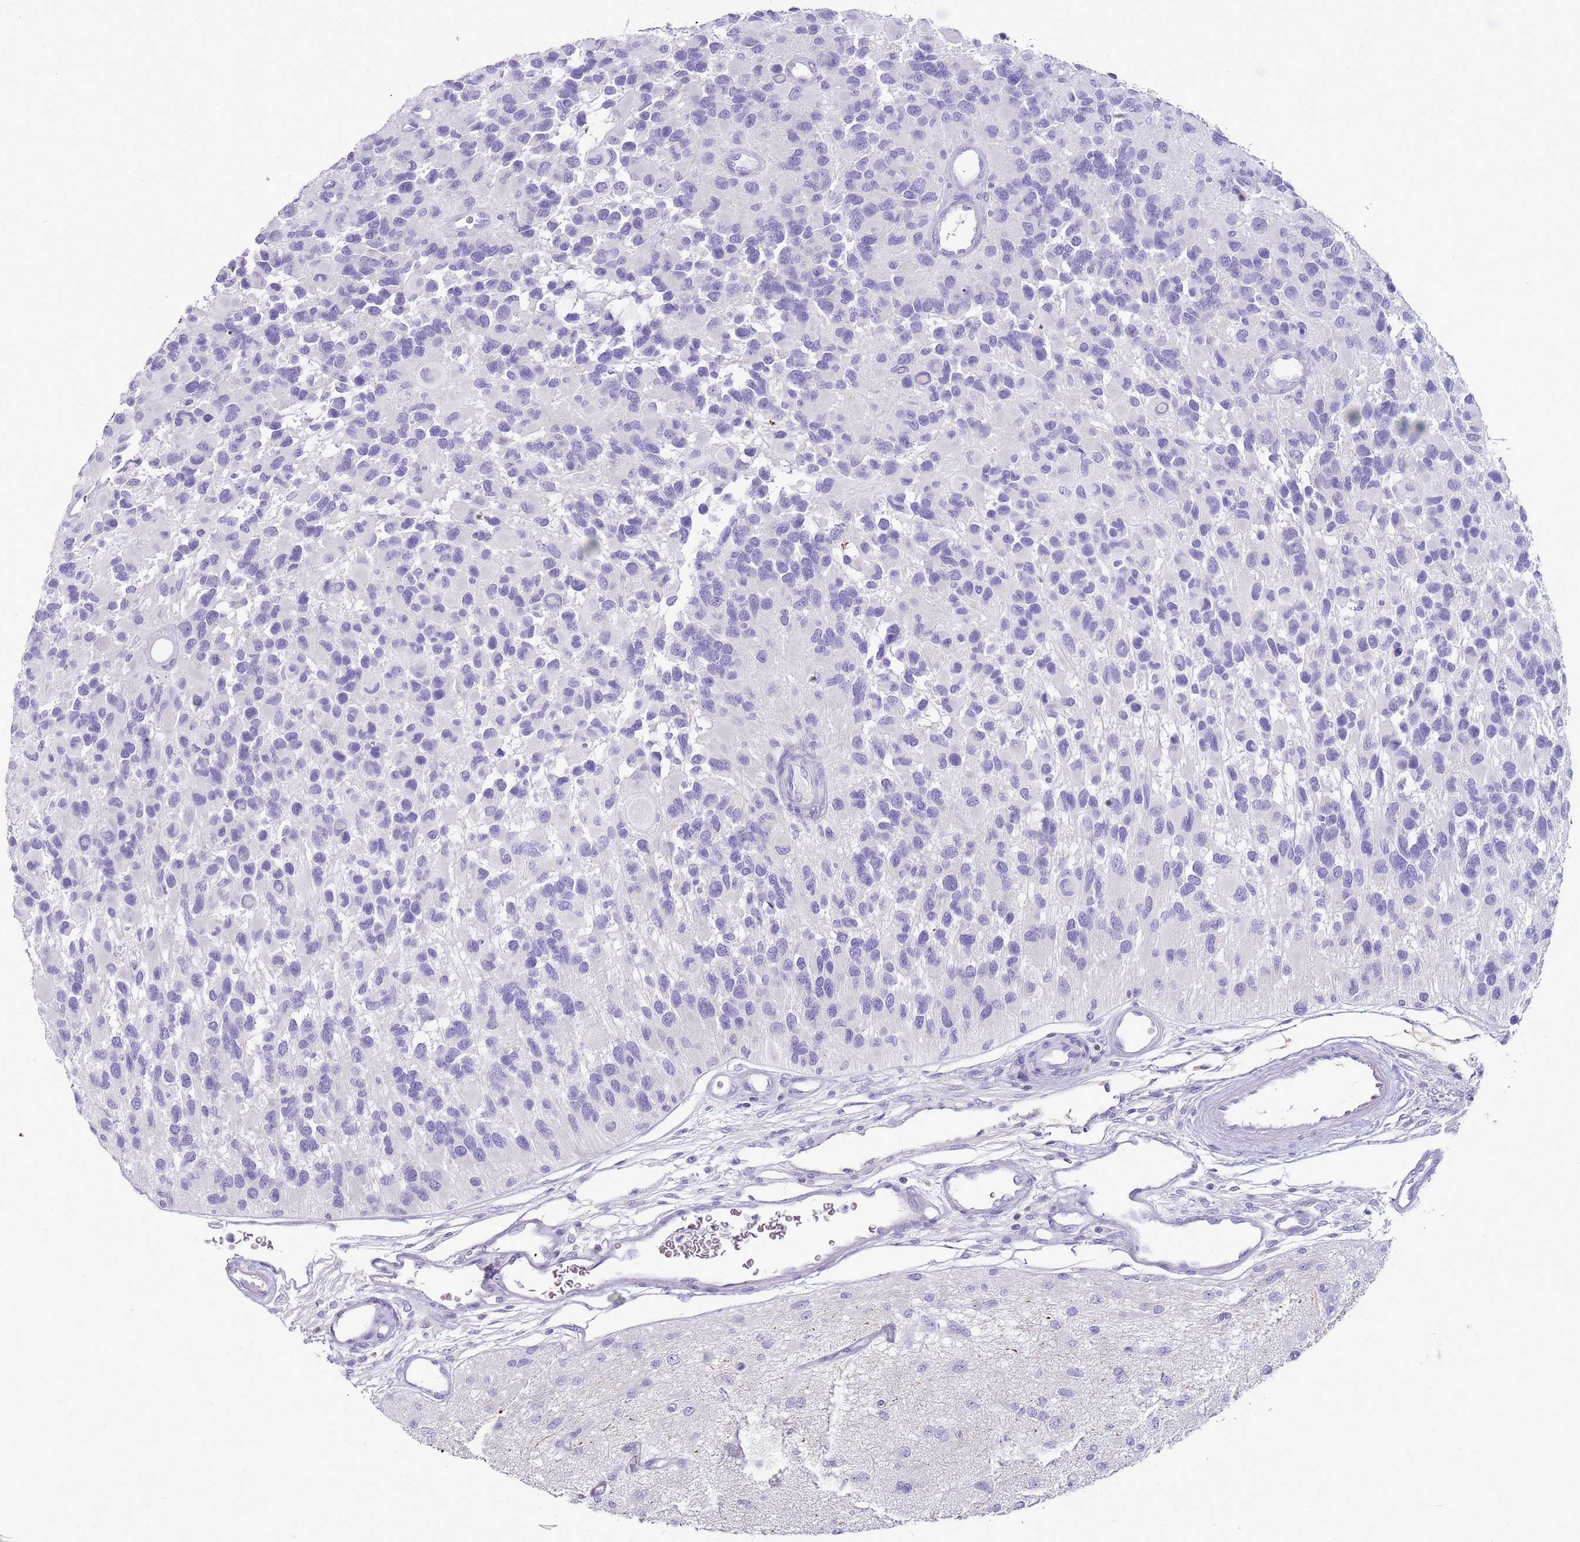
{"staining": {"intensity": "negative", "quantity": "none", "location": "none"}, "tissue": "glioma", "cell_type": "Tumor cells", "image_type": "cancer", "snomed": [{"axis": "morphology", "description": "Glioma, malignant, High grade"}, {"axis": "topography", "description": "Brain"}], "caption": "Human malignant glioma (high-grade) stained for a protein using IHC shows no staining in tumor cells.", "gene": "NBPF20", "patient": {"sex": "male", "age": 77}}